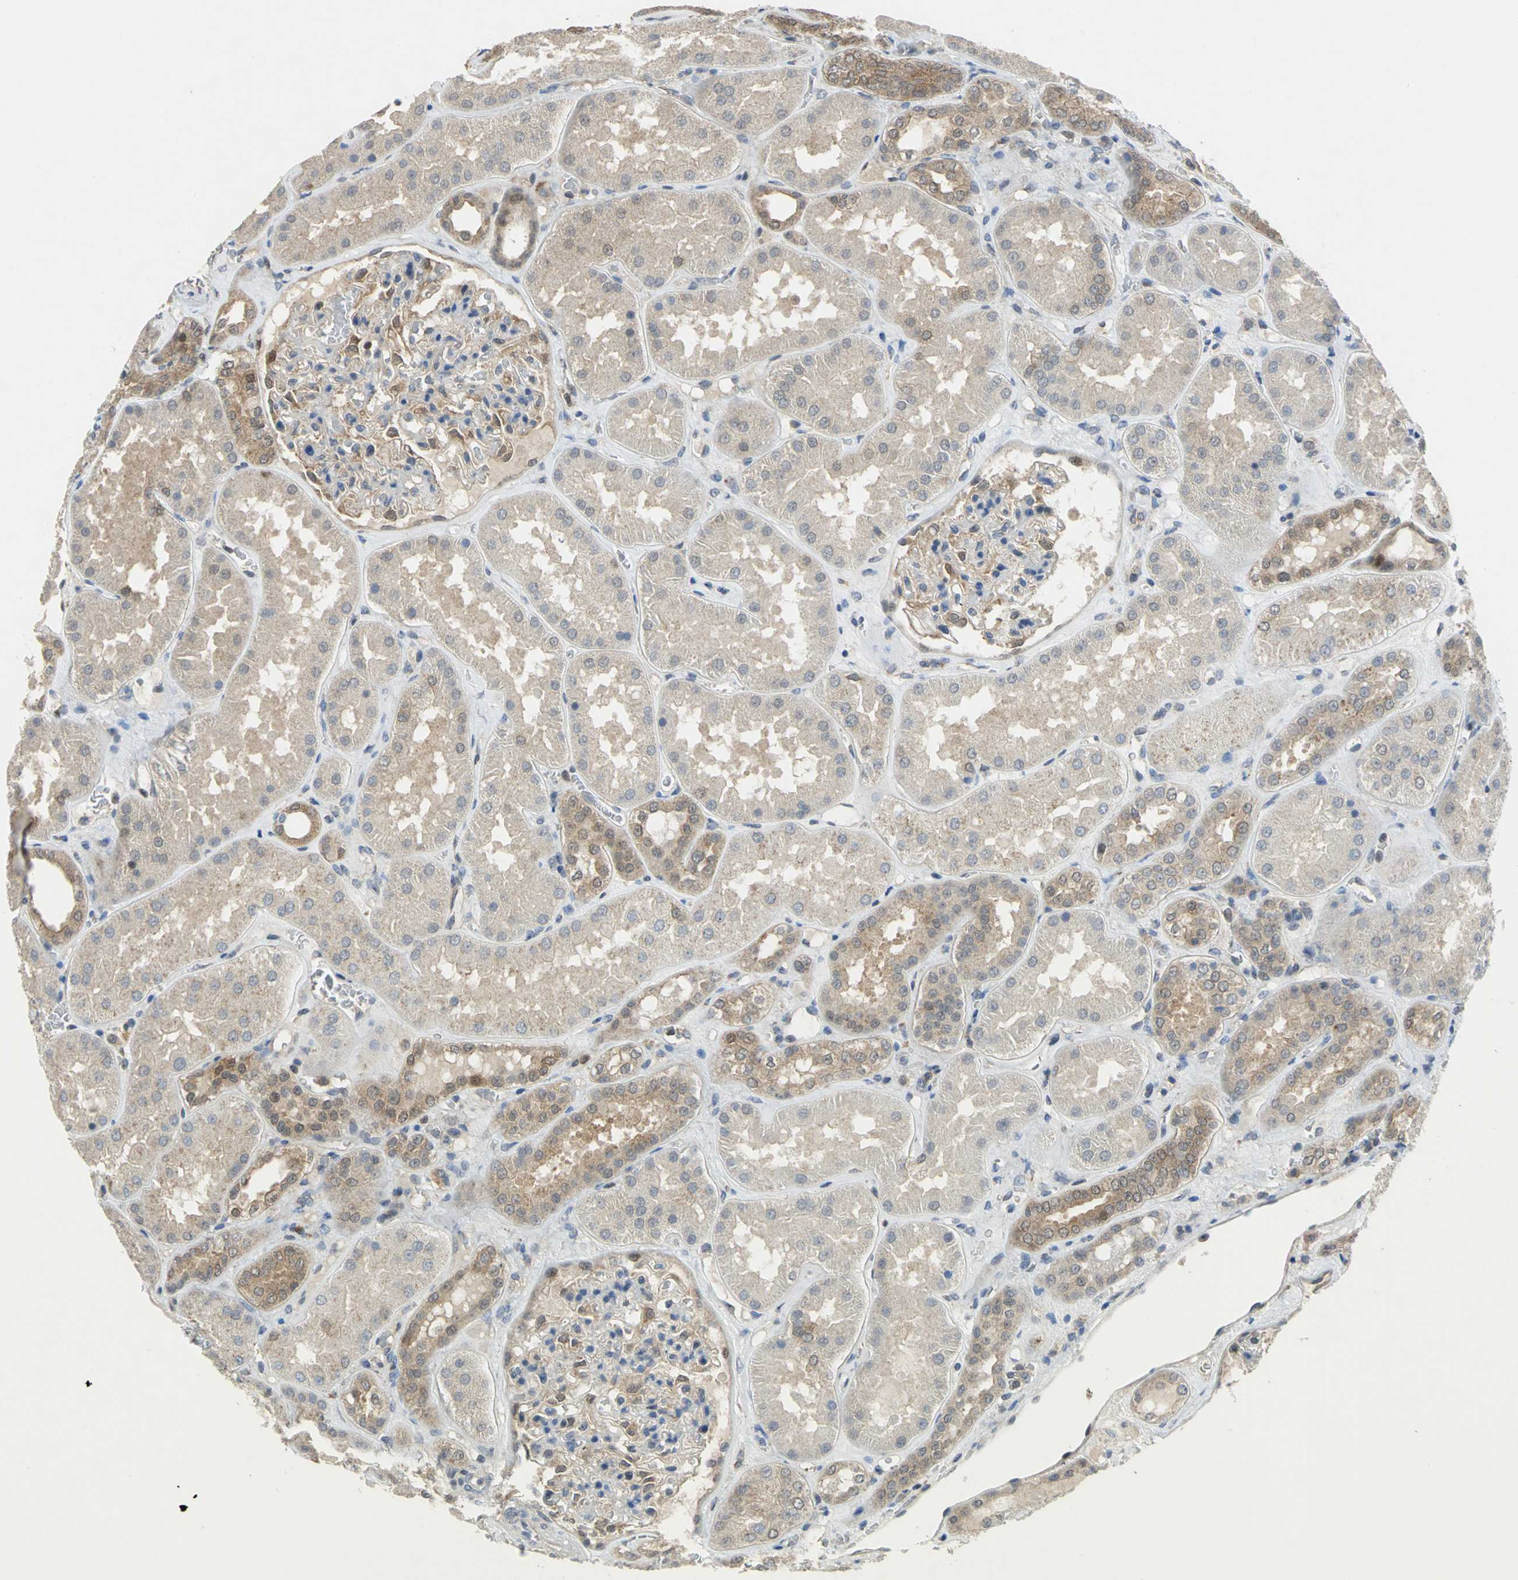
{"staining": {"intensity": "moderate", "quantity": "25%-75%", "location": "nuclear"}, "tissue": "kidney", "cell_type": "Cells in glomeruli", "image_type": "normal", "snomed": [{"axis": "morphology", "description": "Normal tissue, NOS"}, {"axis": "topography", "description": "Kidney"}], "caption": "Cells in glomeruli show medium levels of moderate nuclear staining in approximately 25%-75% of cells in benign kidney.", "gene": "PPIA", "patient": {"sex": "female", "age": 56}}